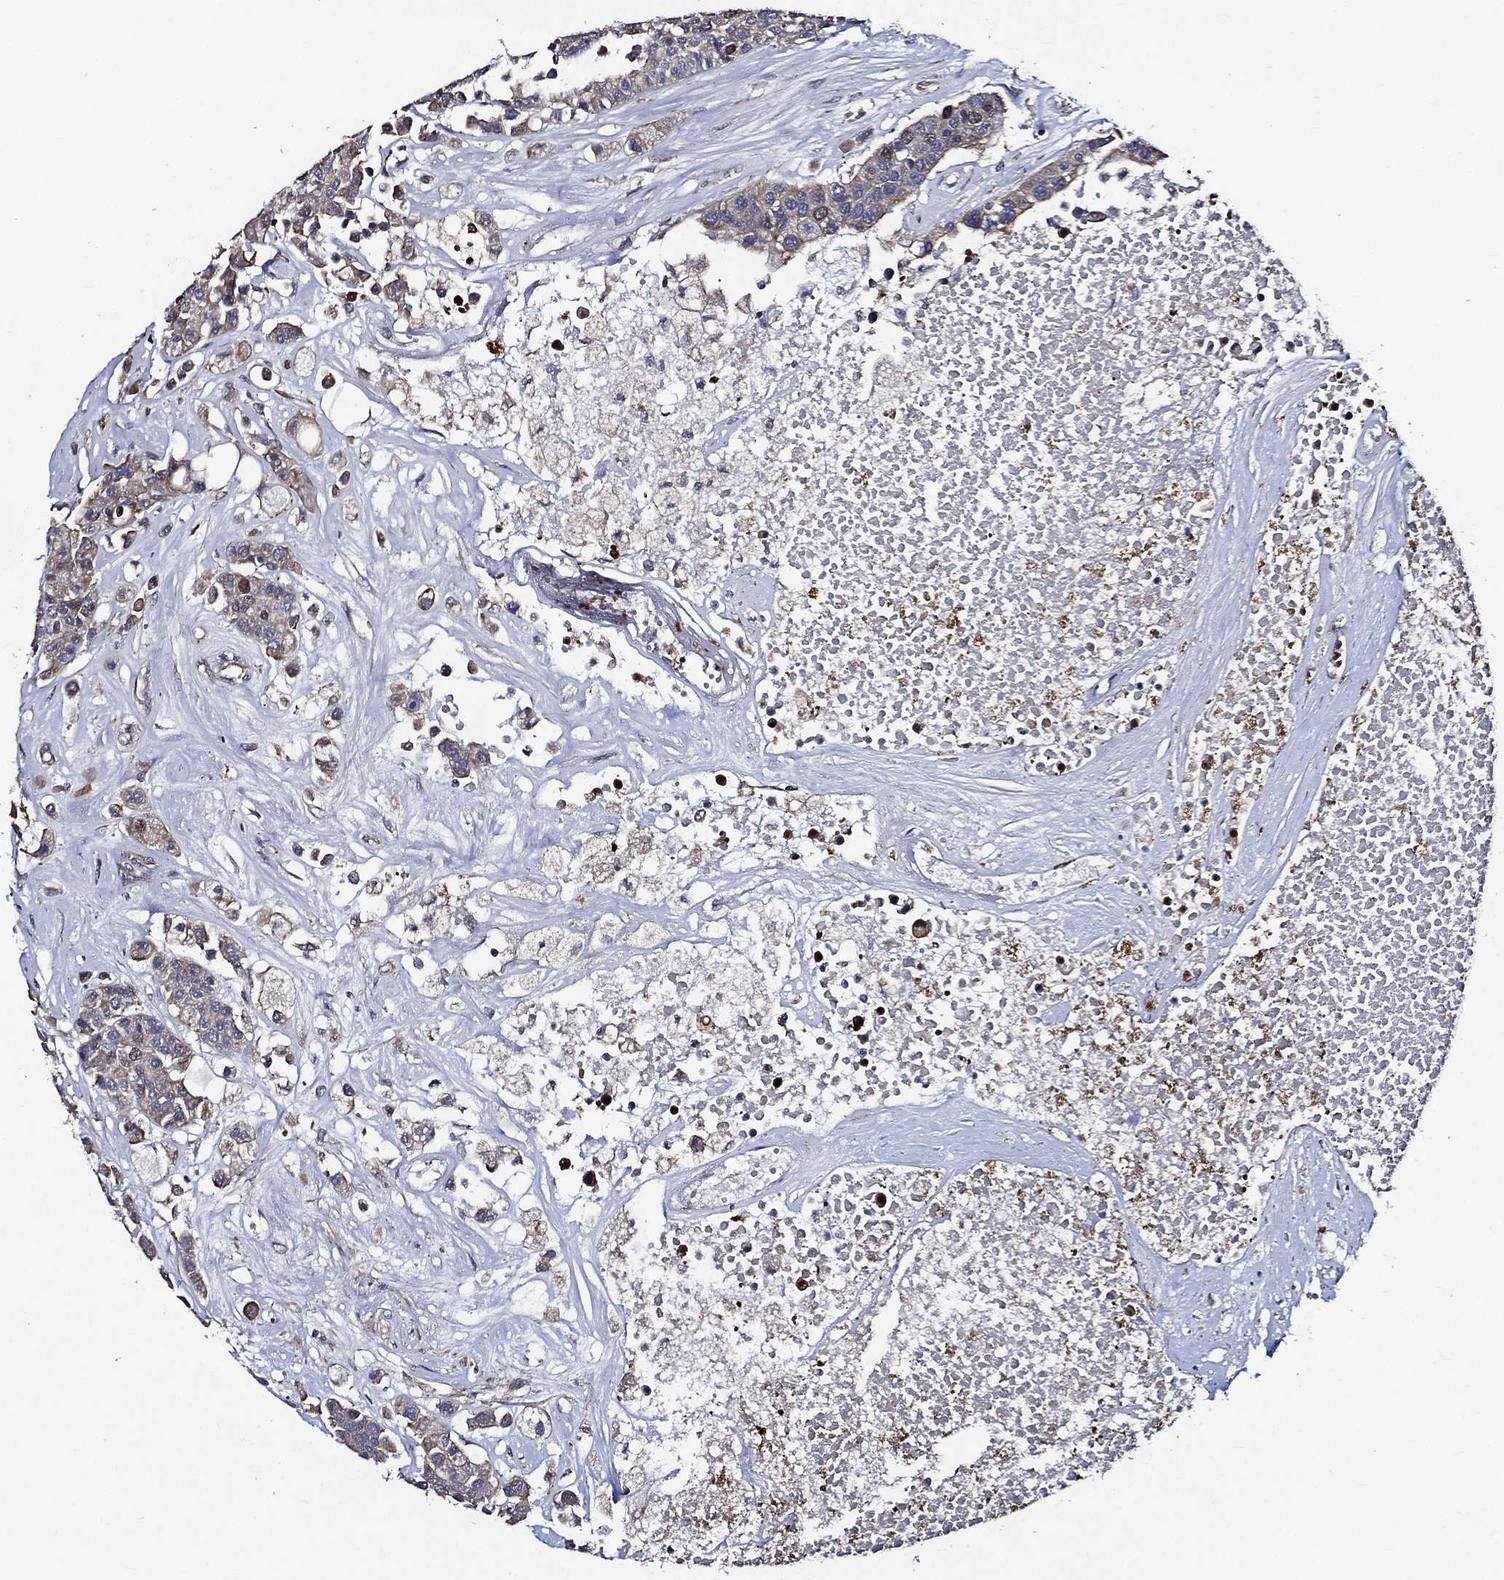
{"staining": {"intensity": "negative", "quantity": "none", "location": "none"}, "tissue": "carcinoid", "cell_type": "Tumor cells", "image_type": "cancer", "snomed": [{"axis": "morphology", "description": "Carcinoid, malignant, NOS"}, {"axis": "topography", "description": "Colon"}], "caption": "The micrograph exhibits no significant positivity in tumor cells of carcinoid (malignant).", "gene": "KIF20B", "patient": {"sex": "male", "age": 81}}